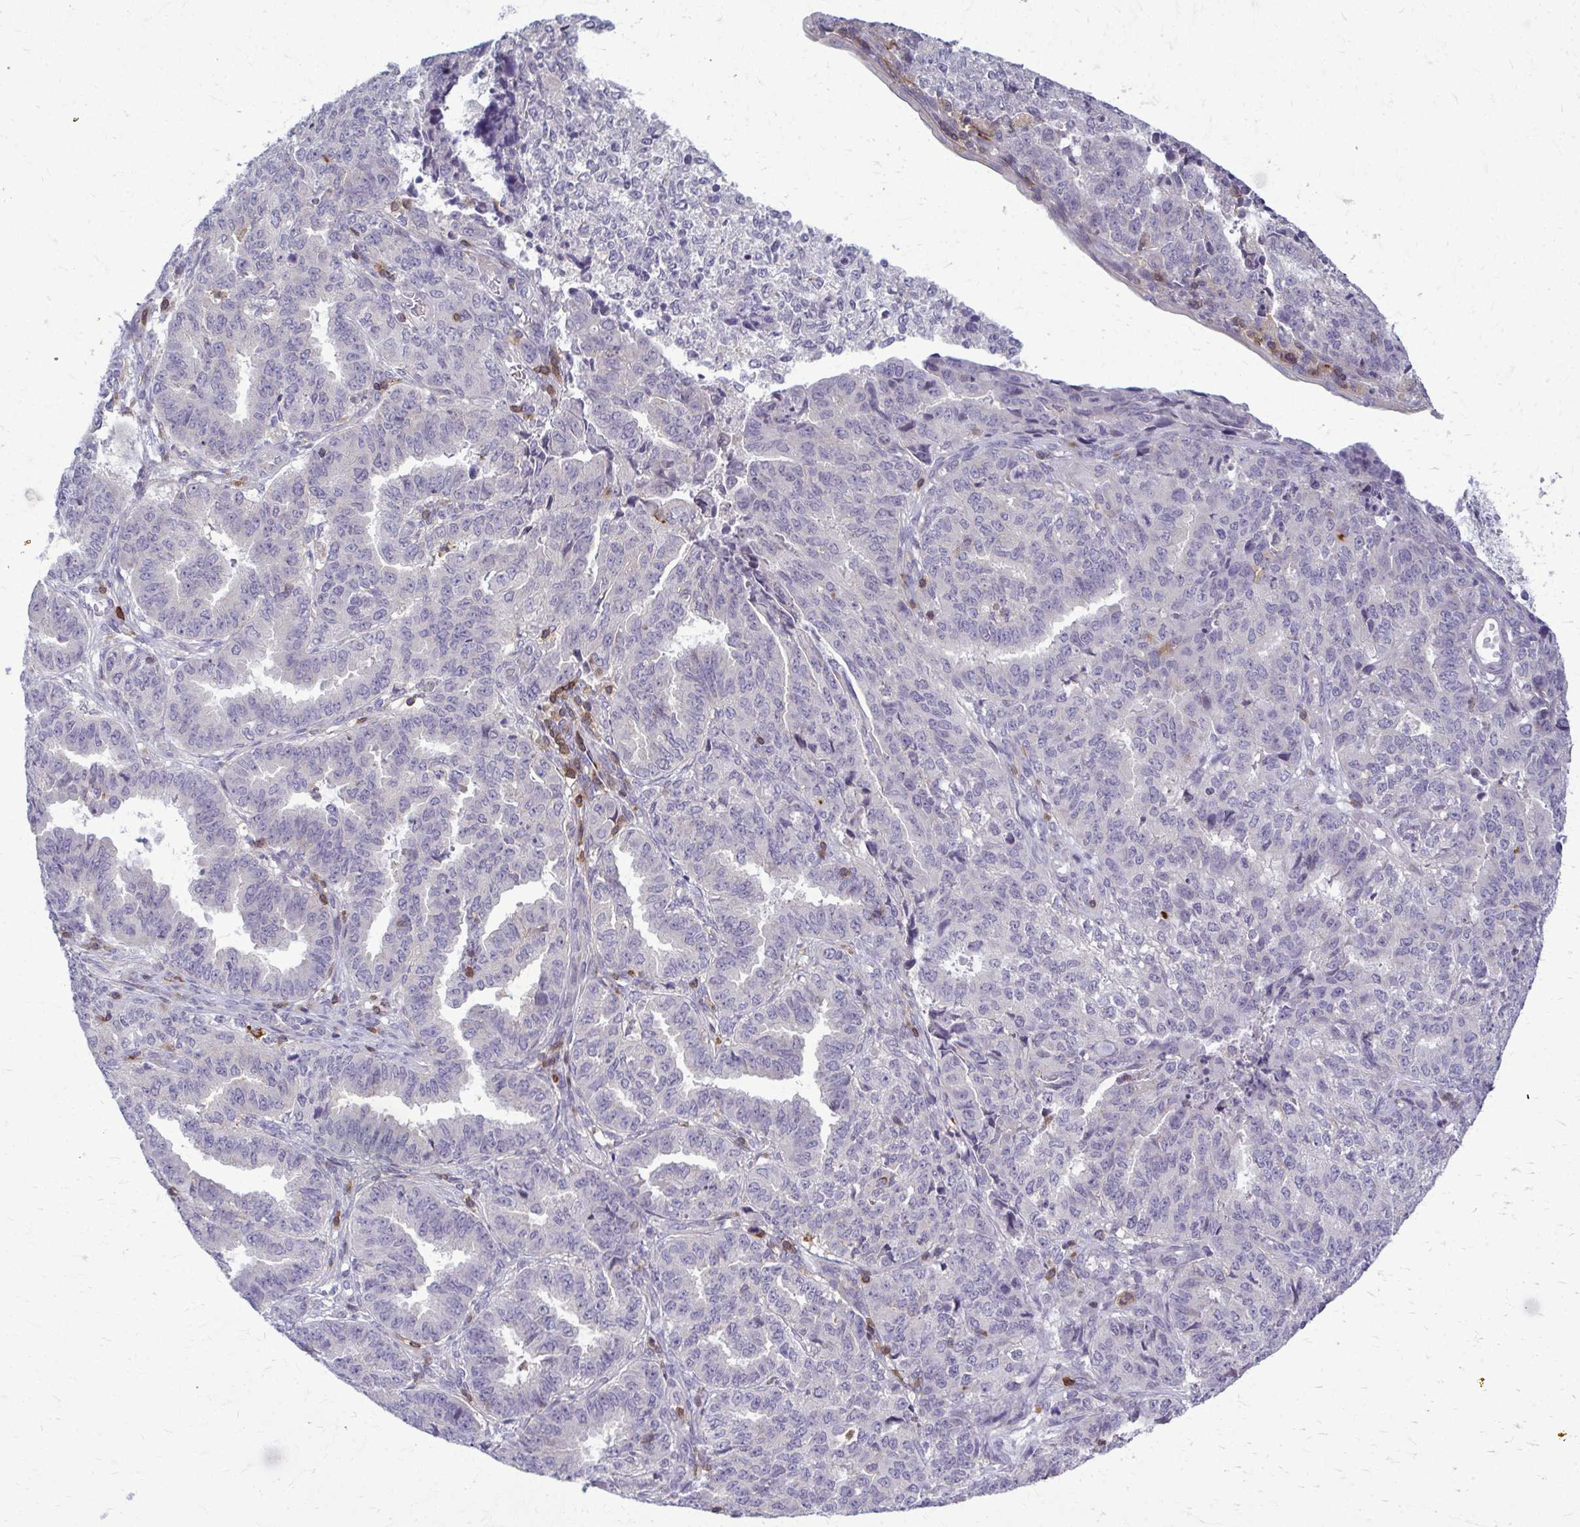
{"staining": {"intensity": "negative", "quantity": "none", "location": "none"}, "tissue": "endometrial cancer", "cell_type": "Tumor cells", "image_type": "cancer", "snomed": [{"axis": "morphology", "description": "Adenocarcinoma, NOS"}, {"axis": "topography", "description": "Endometrium"}], "caption": "This is an immunohistochemistry micrograph of endometrial cancer. There is no expression in tumor cells.", "gene": "AP5M1", "patient": {"sex": "female", "age": 50}}